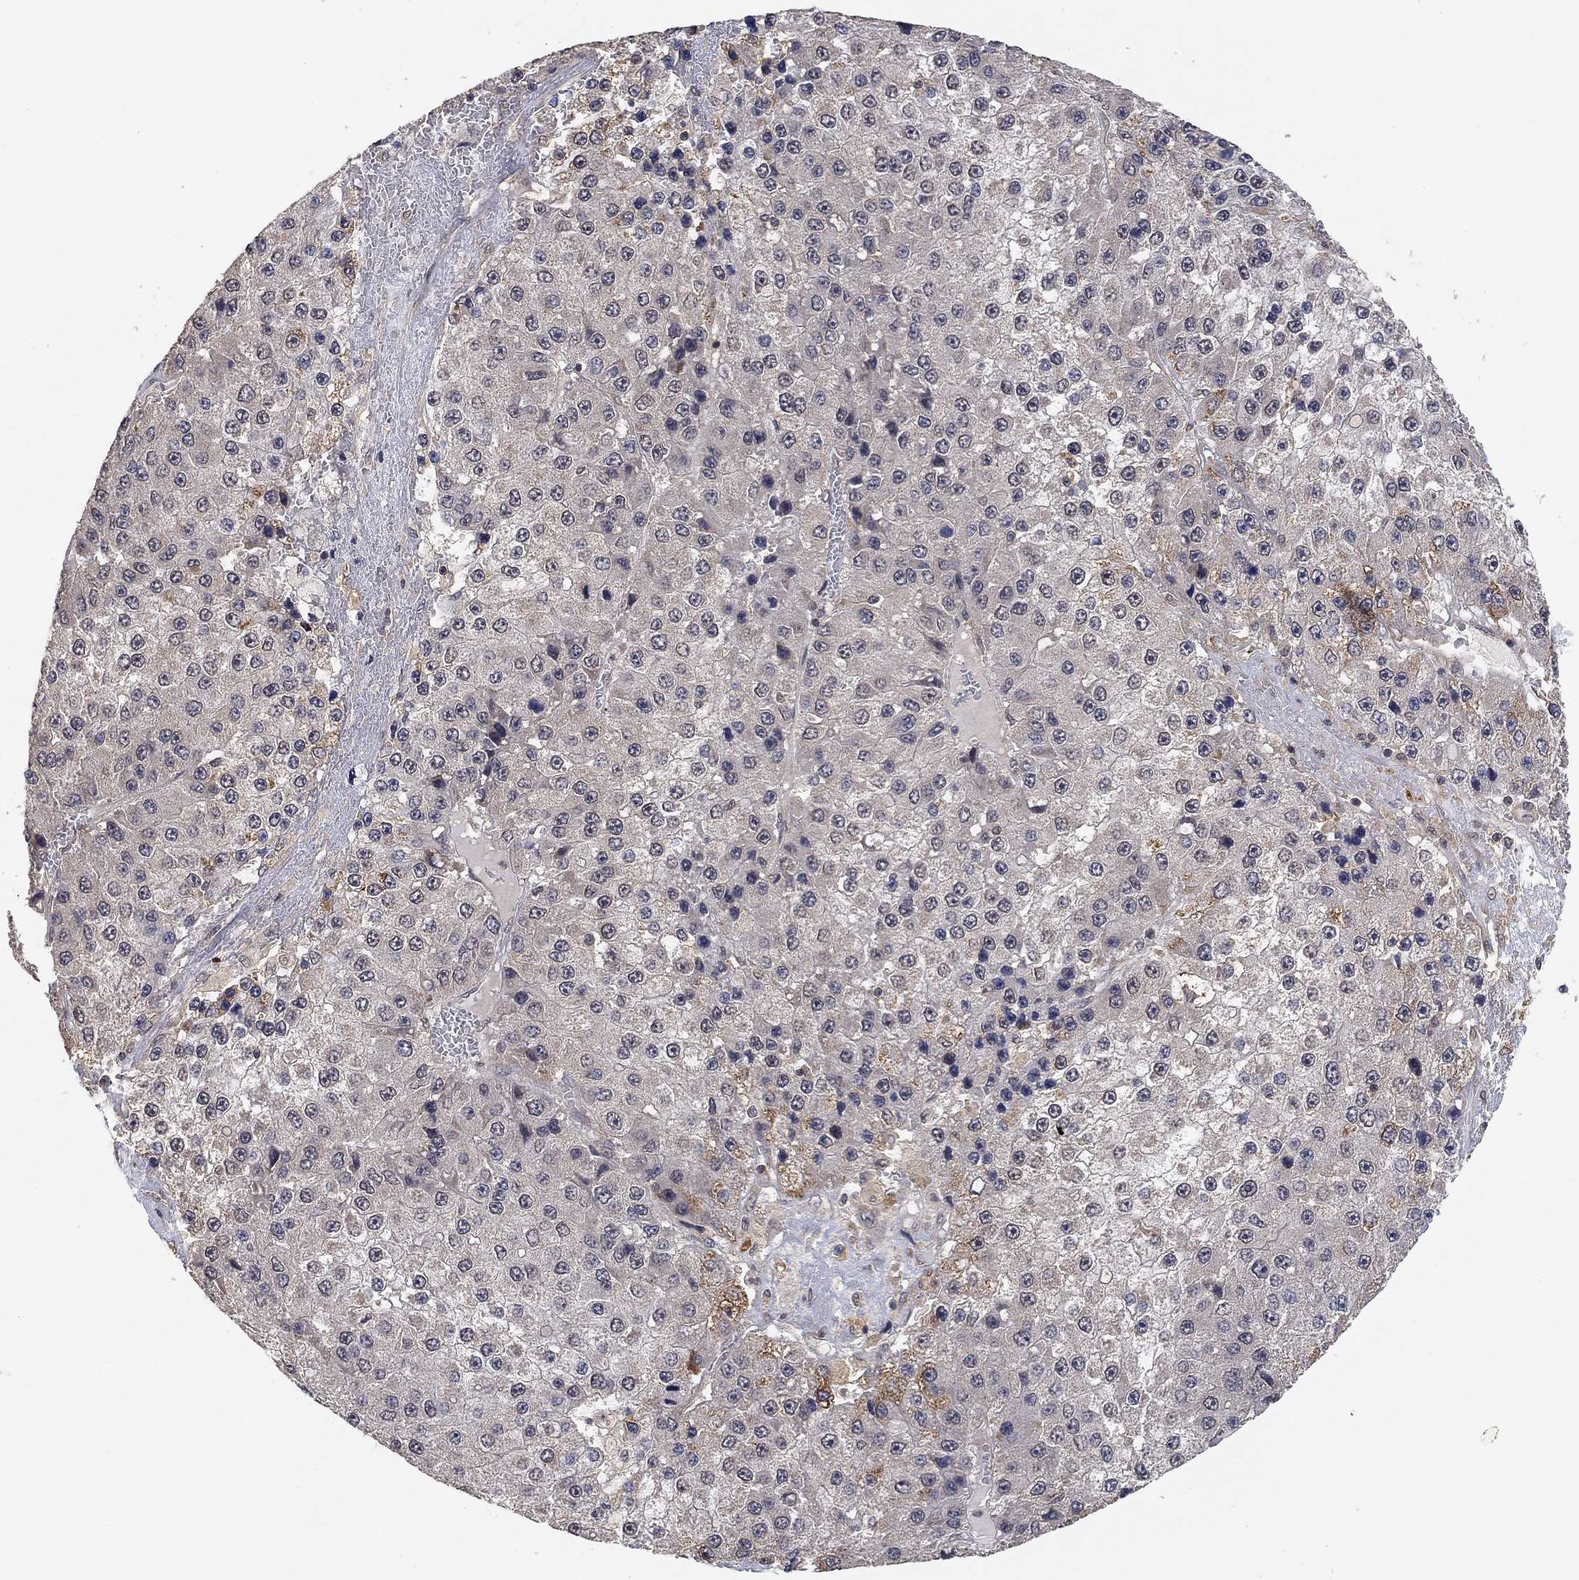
{"staining": {"intensity": "negative", "quantity": "none", "location": "none"}, "tissue": "liver cancer", "cell_type": "Tumor cells", "image_type": "cancer", "snomed": [{"axis": "morphology", "description": "Carcinoma, Hepatocellular, NOS"}, {"axis": "topography", "description": "Liver"}], "caption": "Protein analysis of liver cancer displays no significant staining in tumor cells. Brightfield microscopy of immunohistochemistry stained with DAB (brown) and hematoxylin (blue), captured at high magnification.", "gene": "CCDC43", "patient": {"sex": "female", "age": 73}}